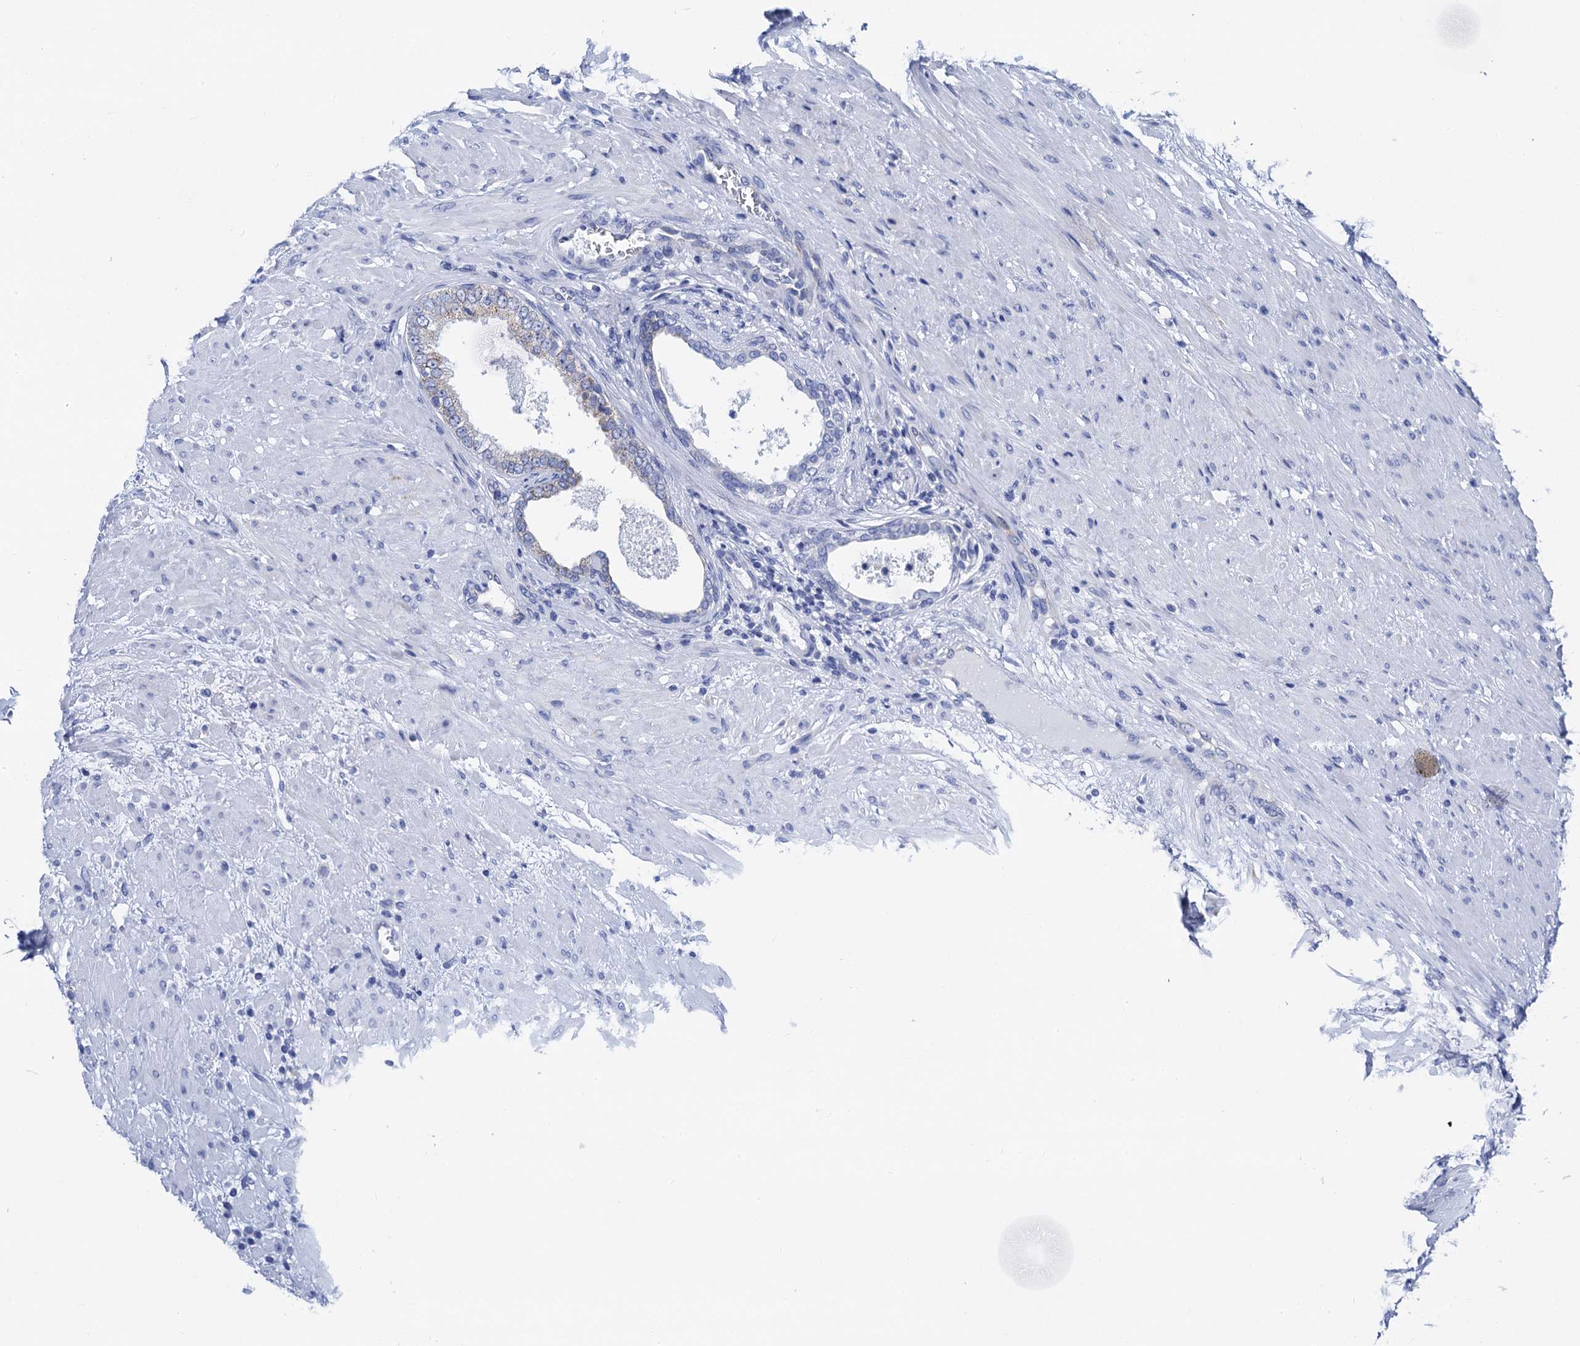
{"staining": {"intensity": "weak", "quantity": "25%-75%", "location": "cytoplasmic/membranous"}, "tissue": "prostate", "cell_type": "Glandular cells", "image_type": "normal", "snomed": [{"axis": "morphology", "description": "Normal tissue, NOS"}, {"axis": "topography", "description": "Prostate"}], "caption": "Prostate stained for a protein (brown) demonstrates weak cytoplasmic/membranous positive positivity in about 25%-75% of glandular cells.", "gene": "ACADSB", "patient": {"sex": "male", "age": 76}}